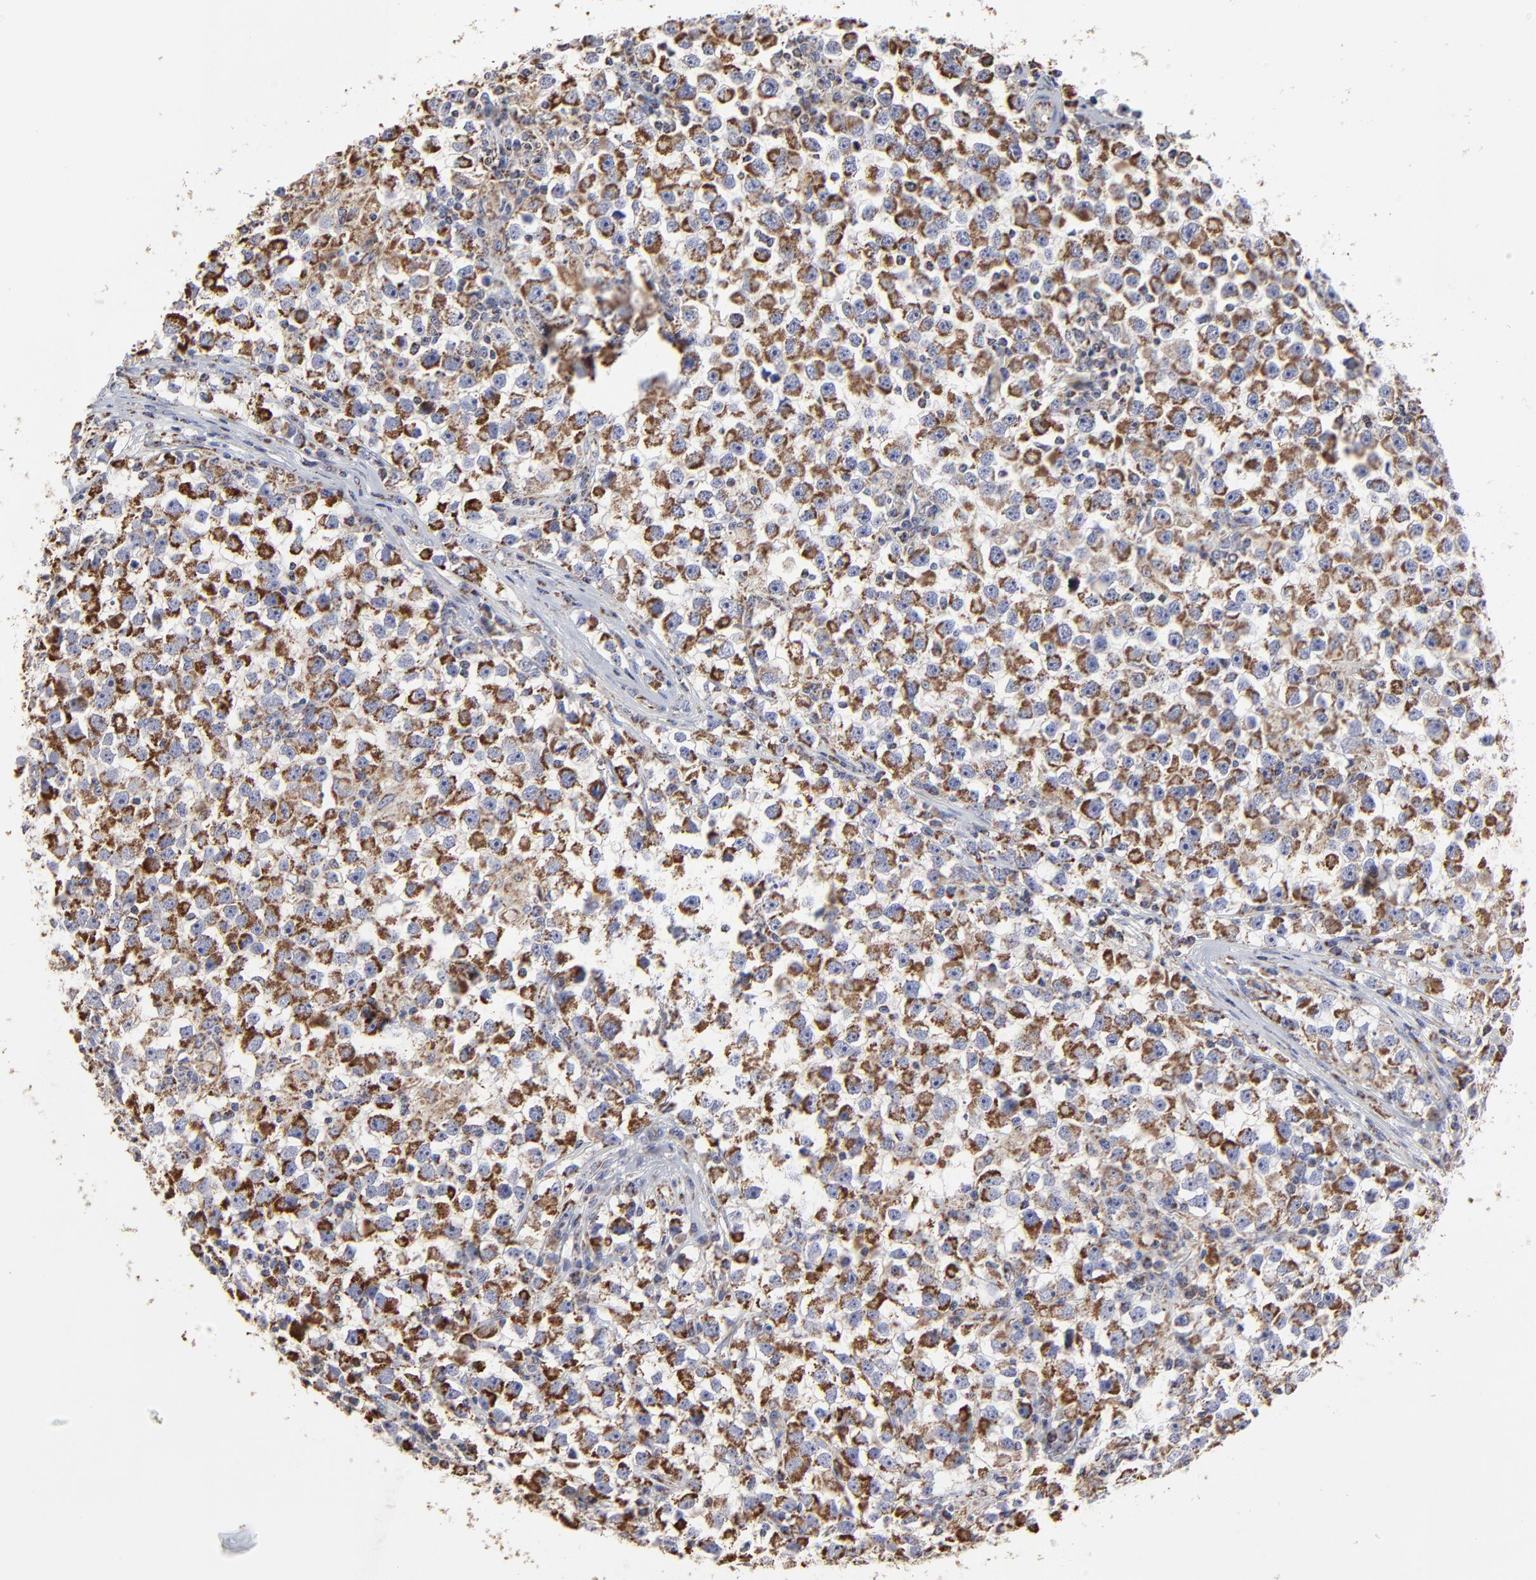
{"staining": {"intensity": "strong", "quantity": ">75%", "location": "cytoplasmic/membranous"}, "tissue": "testis cancer", "cell_type": "Tumor cells", "image_type": "cancer", "snomed": [{"axis": "morphology", "description": "Seminoma, NOS"}, {"axis": "topography", "description": "Testis"}], "caption": "The immunohistochemical stain labels strong cytoplasmic/membranous staining in tumor cells of testis cancer tissue. (brown staining indicates protein expression, while blue staining denotes nuclei).", "gene": "PINK1", "patient": {"sex": "male", "age": 33}}